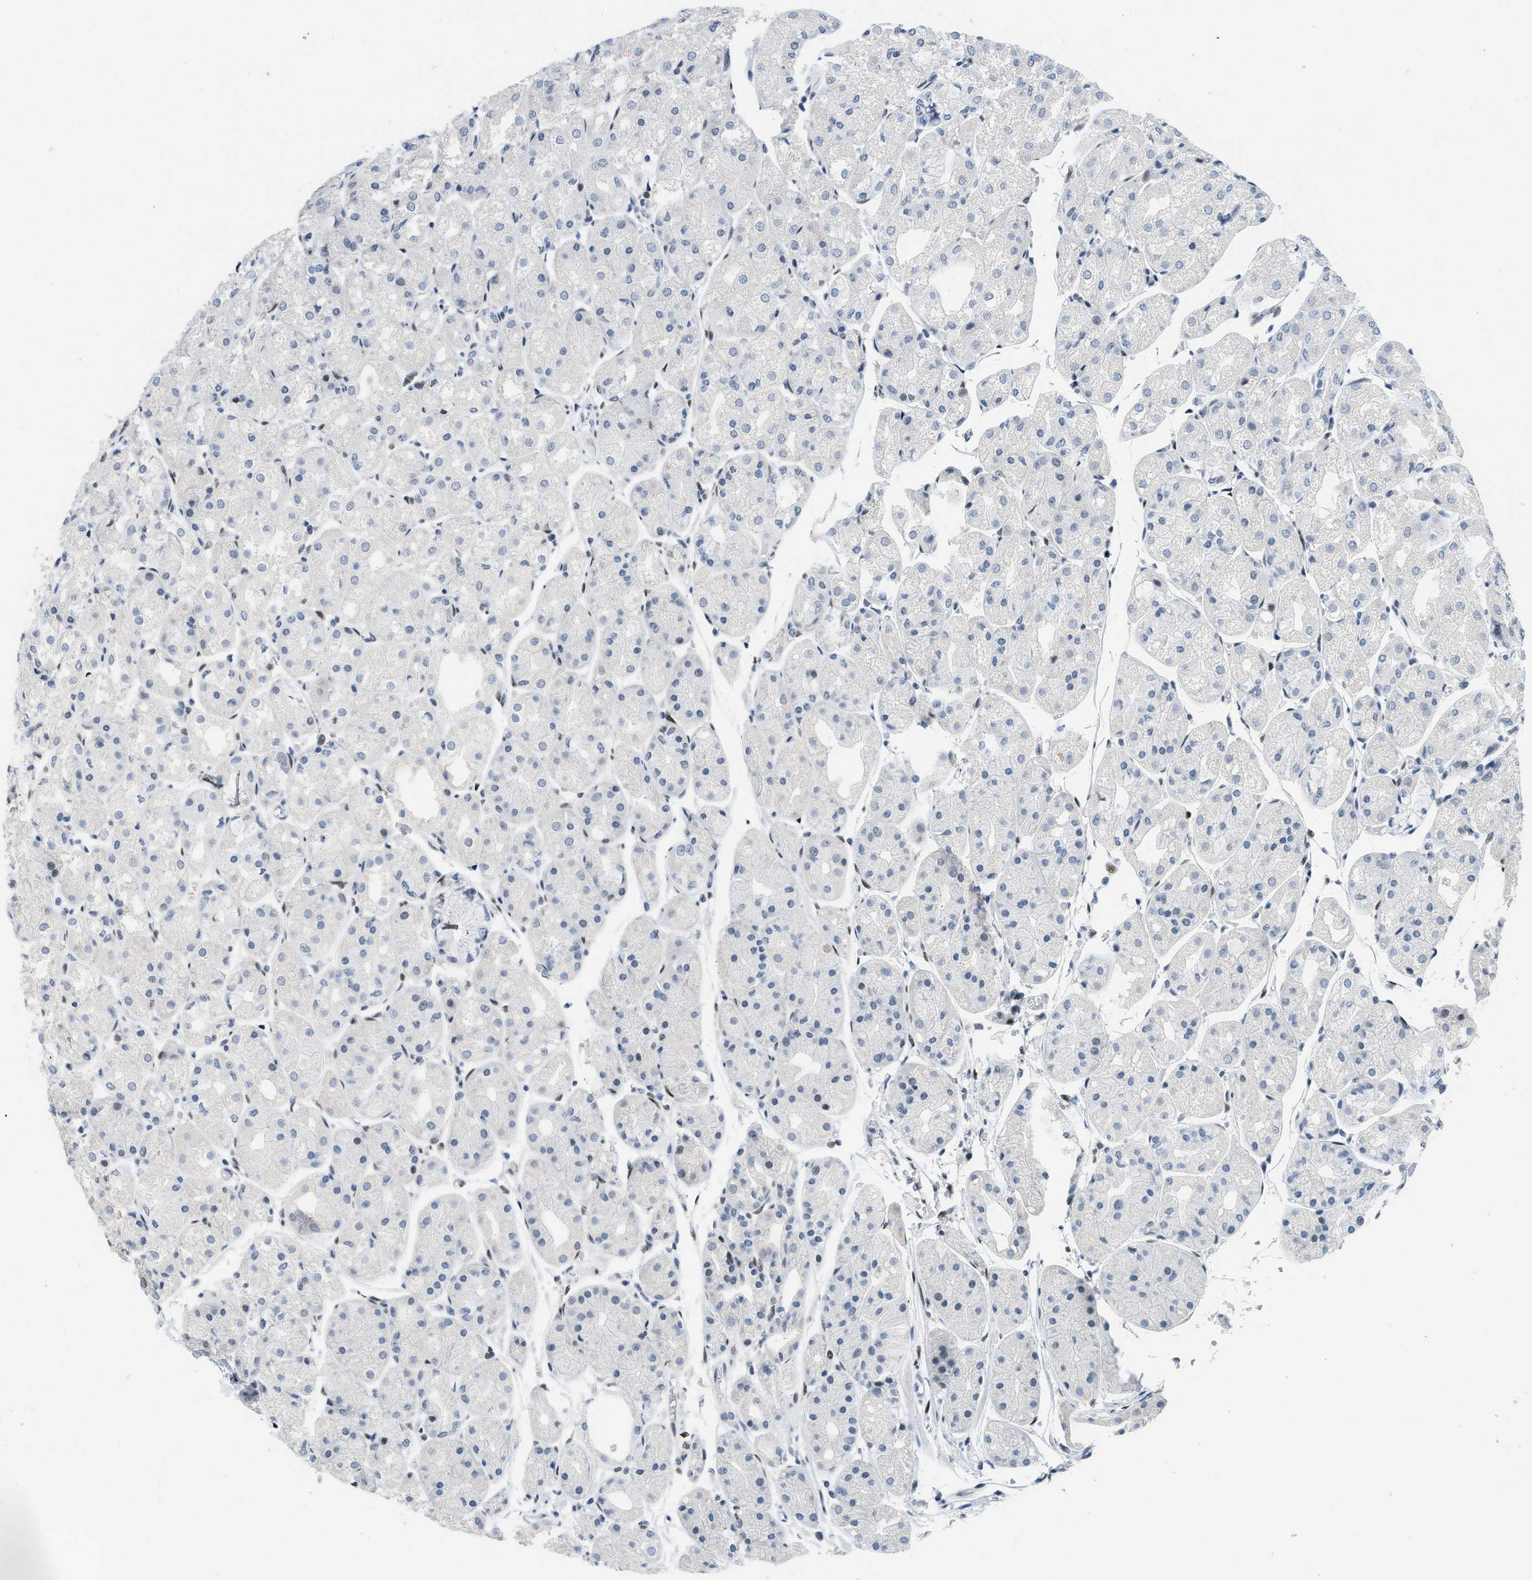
{"staining": {"intensity": "weak", "quantity": "<25%", "location": "nuclear"}, "tissue": "stomach", "cell_type": "Glandular cells", "image_type": "normal", "snomed": [{"axis": "morphology", "description": "Normal tissue, NOS"}, {"axis": "topography", "description": "Stomach, upper"}], "caption": "This is an immunohistochemistry micrograph of benign human stomach. There is no staining in glandular cells.", "gene": "PBX1", "patient": {"sex": "male", "age": 72}}